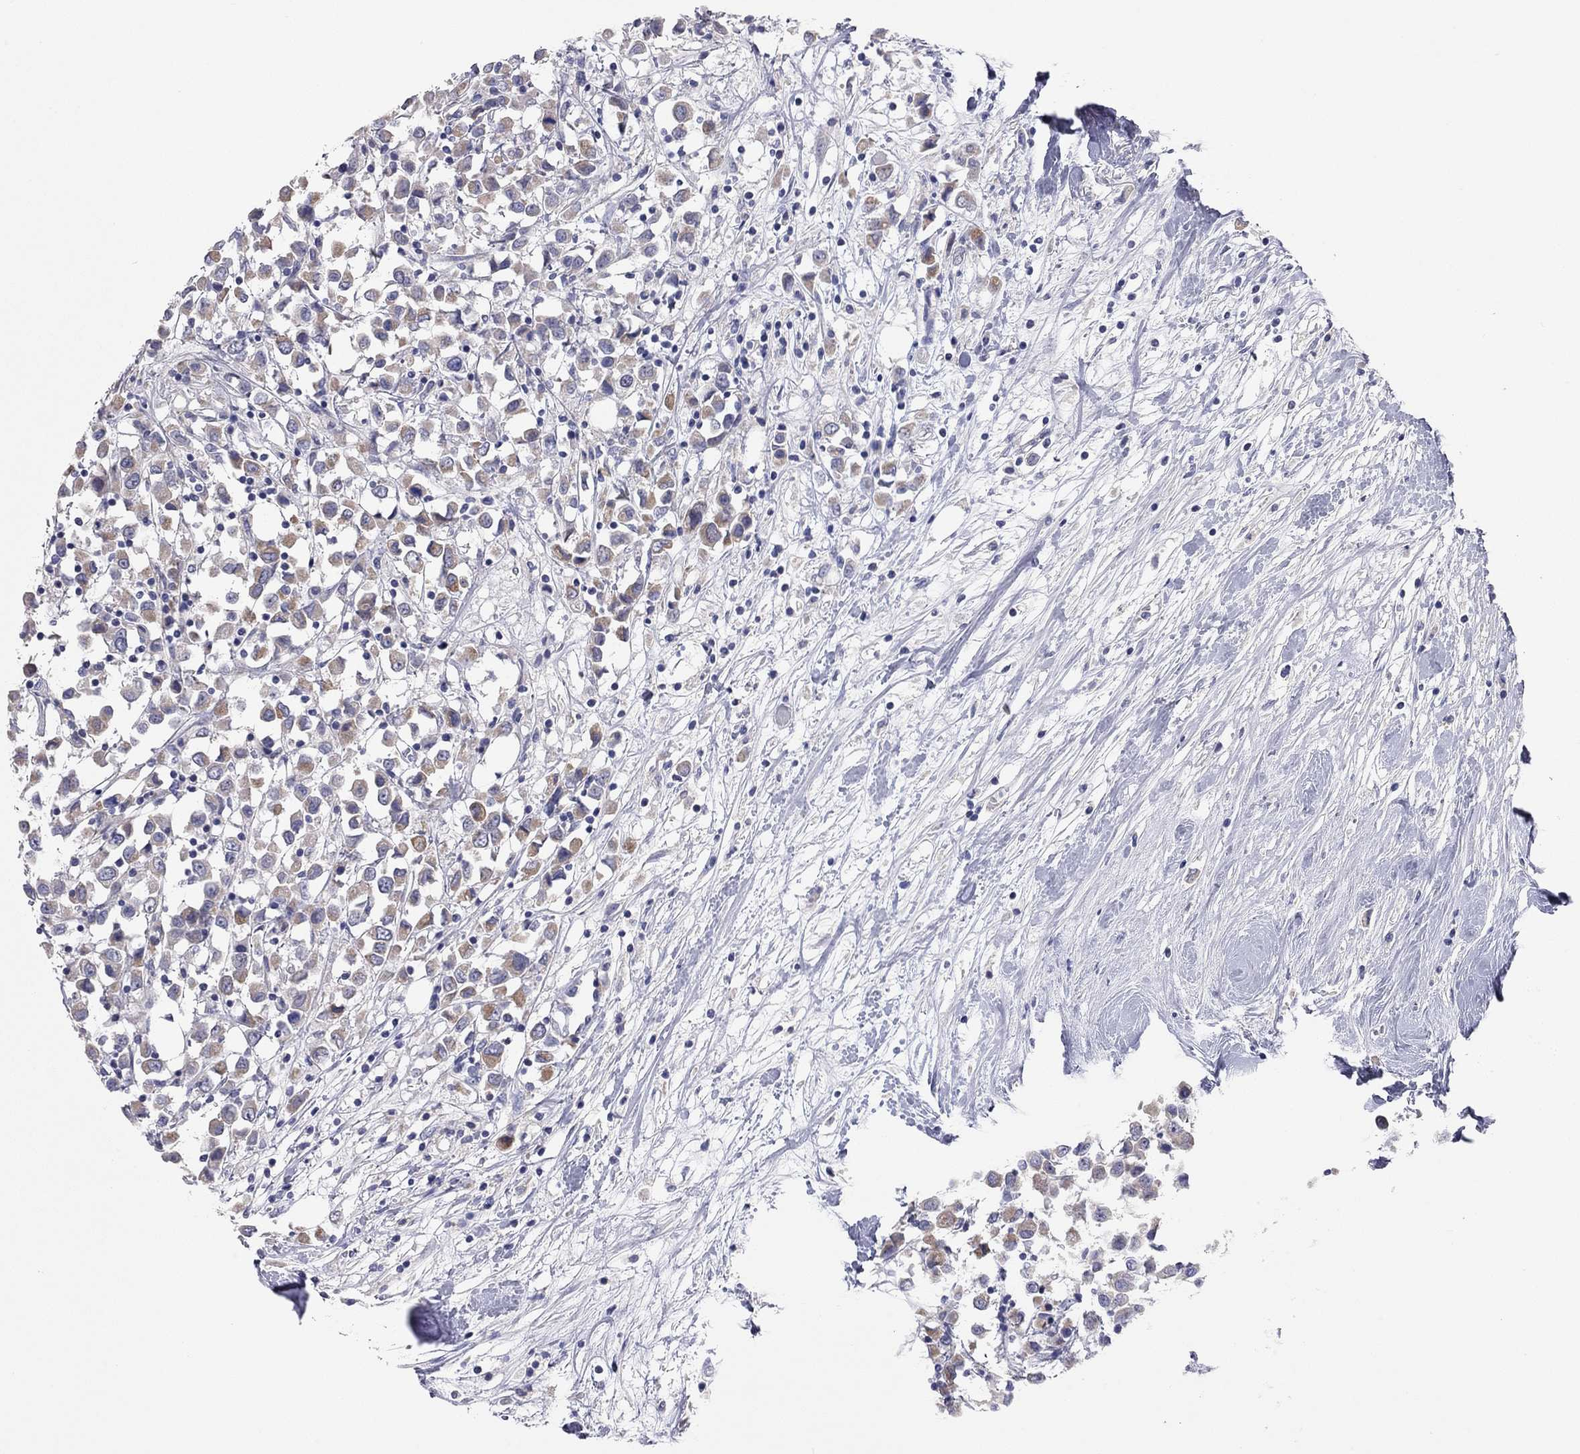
{"staining": {"intensity": "moderate", "quantity": ">75%", "location": "cytoplasmic/membranous"}, "tissue": "breast cancer", "cell_type": "Tumor cells", "image_type": "cancer", "snomed": [{"axis": "morphology", "description": "Duct carcinoma"}, {"axis": "topography", "description": "Breast"}], "caption": "Breast cancer stained with a brown dye reveals moderate cytoplasmic/membranous positive expression in approximately >75% of tumor cells.", "gene": "KCNB1", "patient": {"sex": "female", "age": 61}}